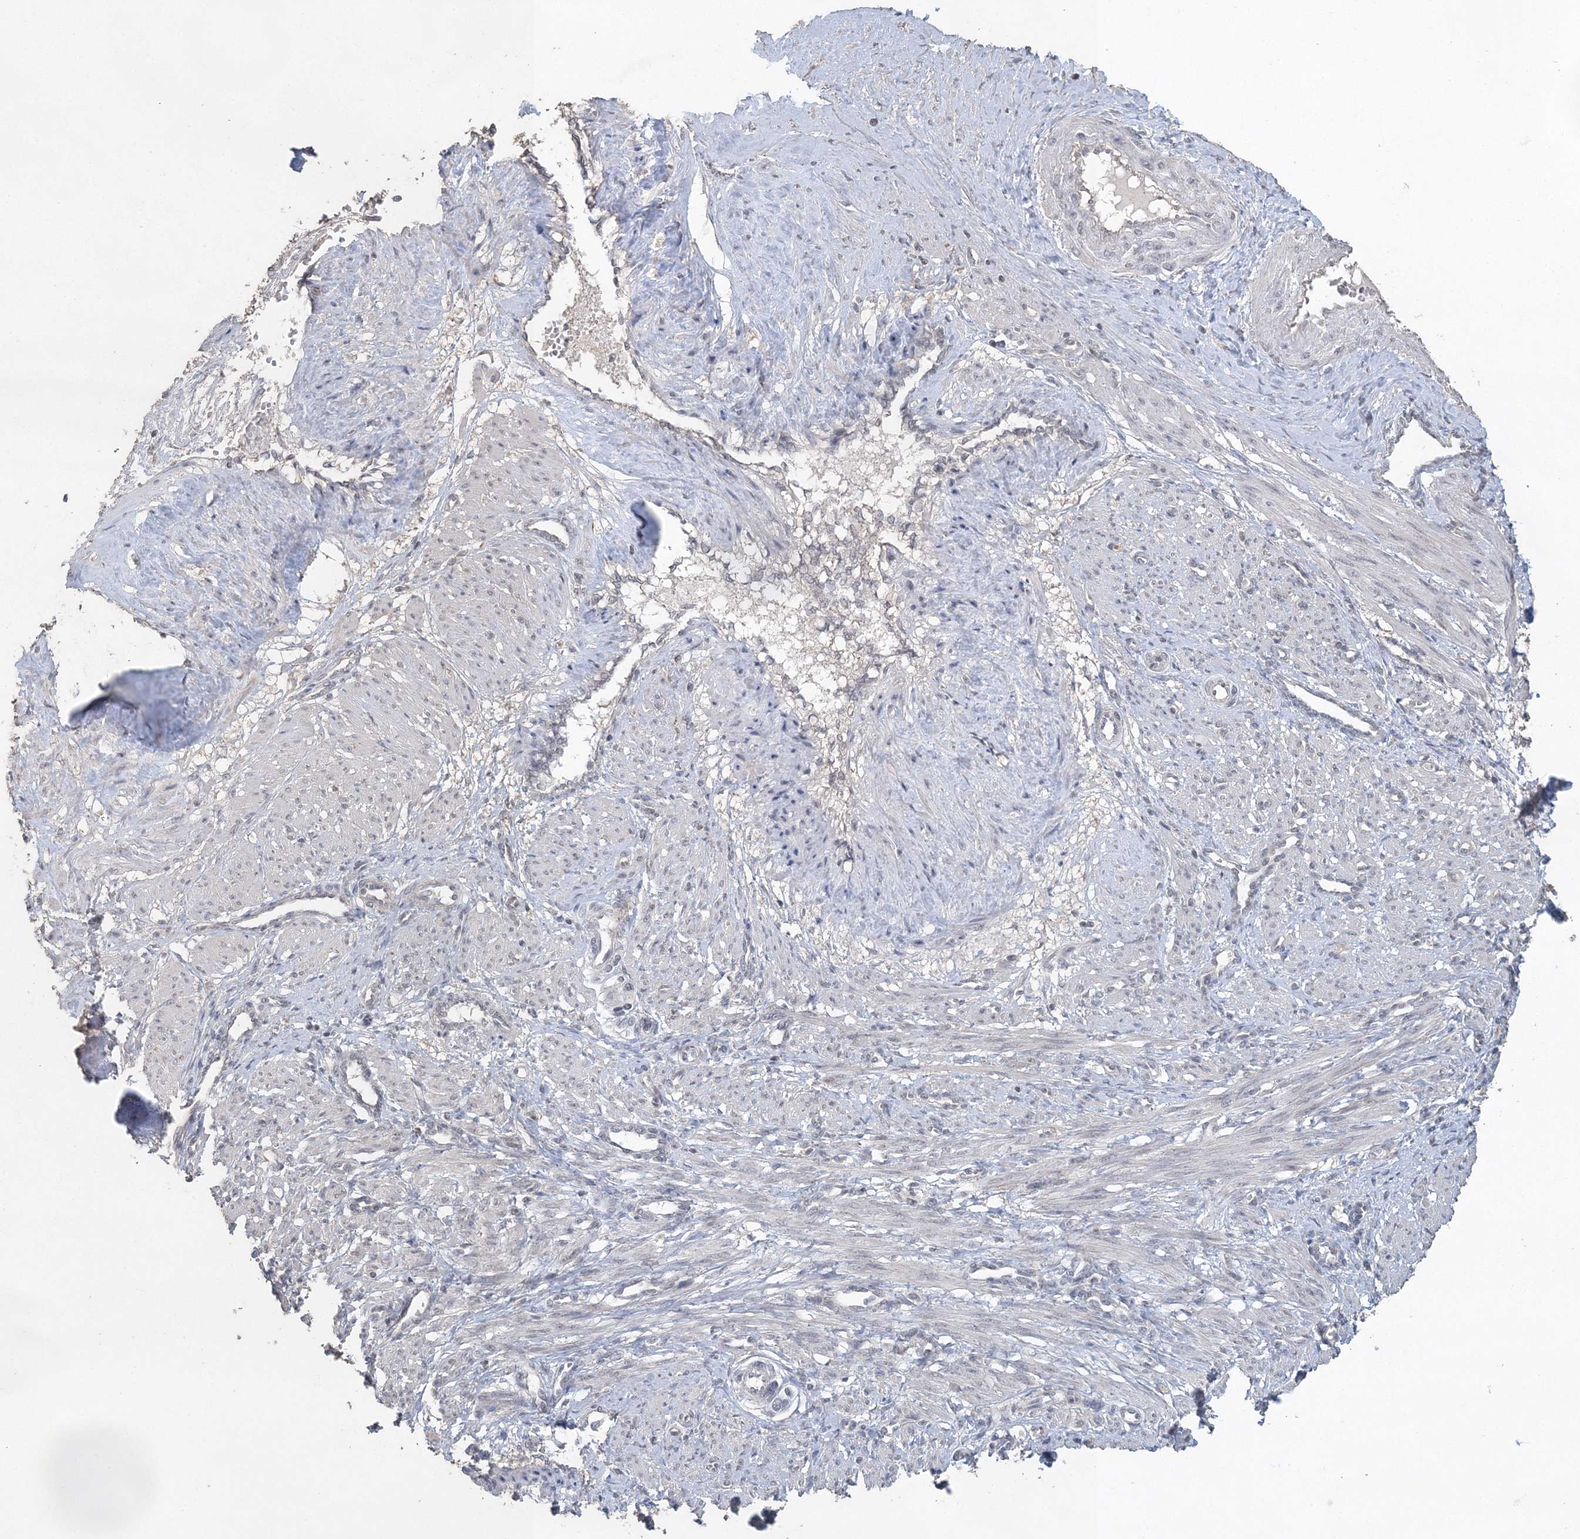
{"staining": {"intensity": "negative", "quantity": "none", "location": "none"}, "tissue": "smooth muscle", "cell_type": "Smooth muscle cells", "image_type": "normal", "snomed": [{"axis": "morphology", "description": "Normal tissue, NOS"}, {"axis": "topography", "description": "Endometrium"}], "caption": "Smooth muscle cells show no significant expression in normal smooth muscle.", "gene": "UIMC1", "patient": {"sex": "female", "age": 33}}